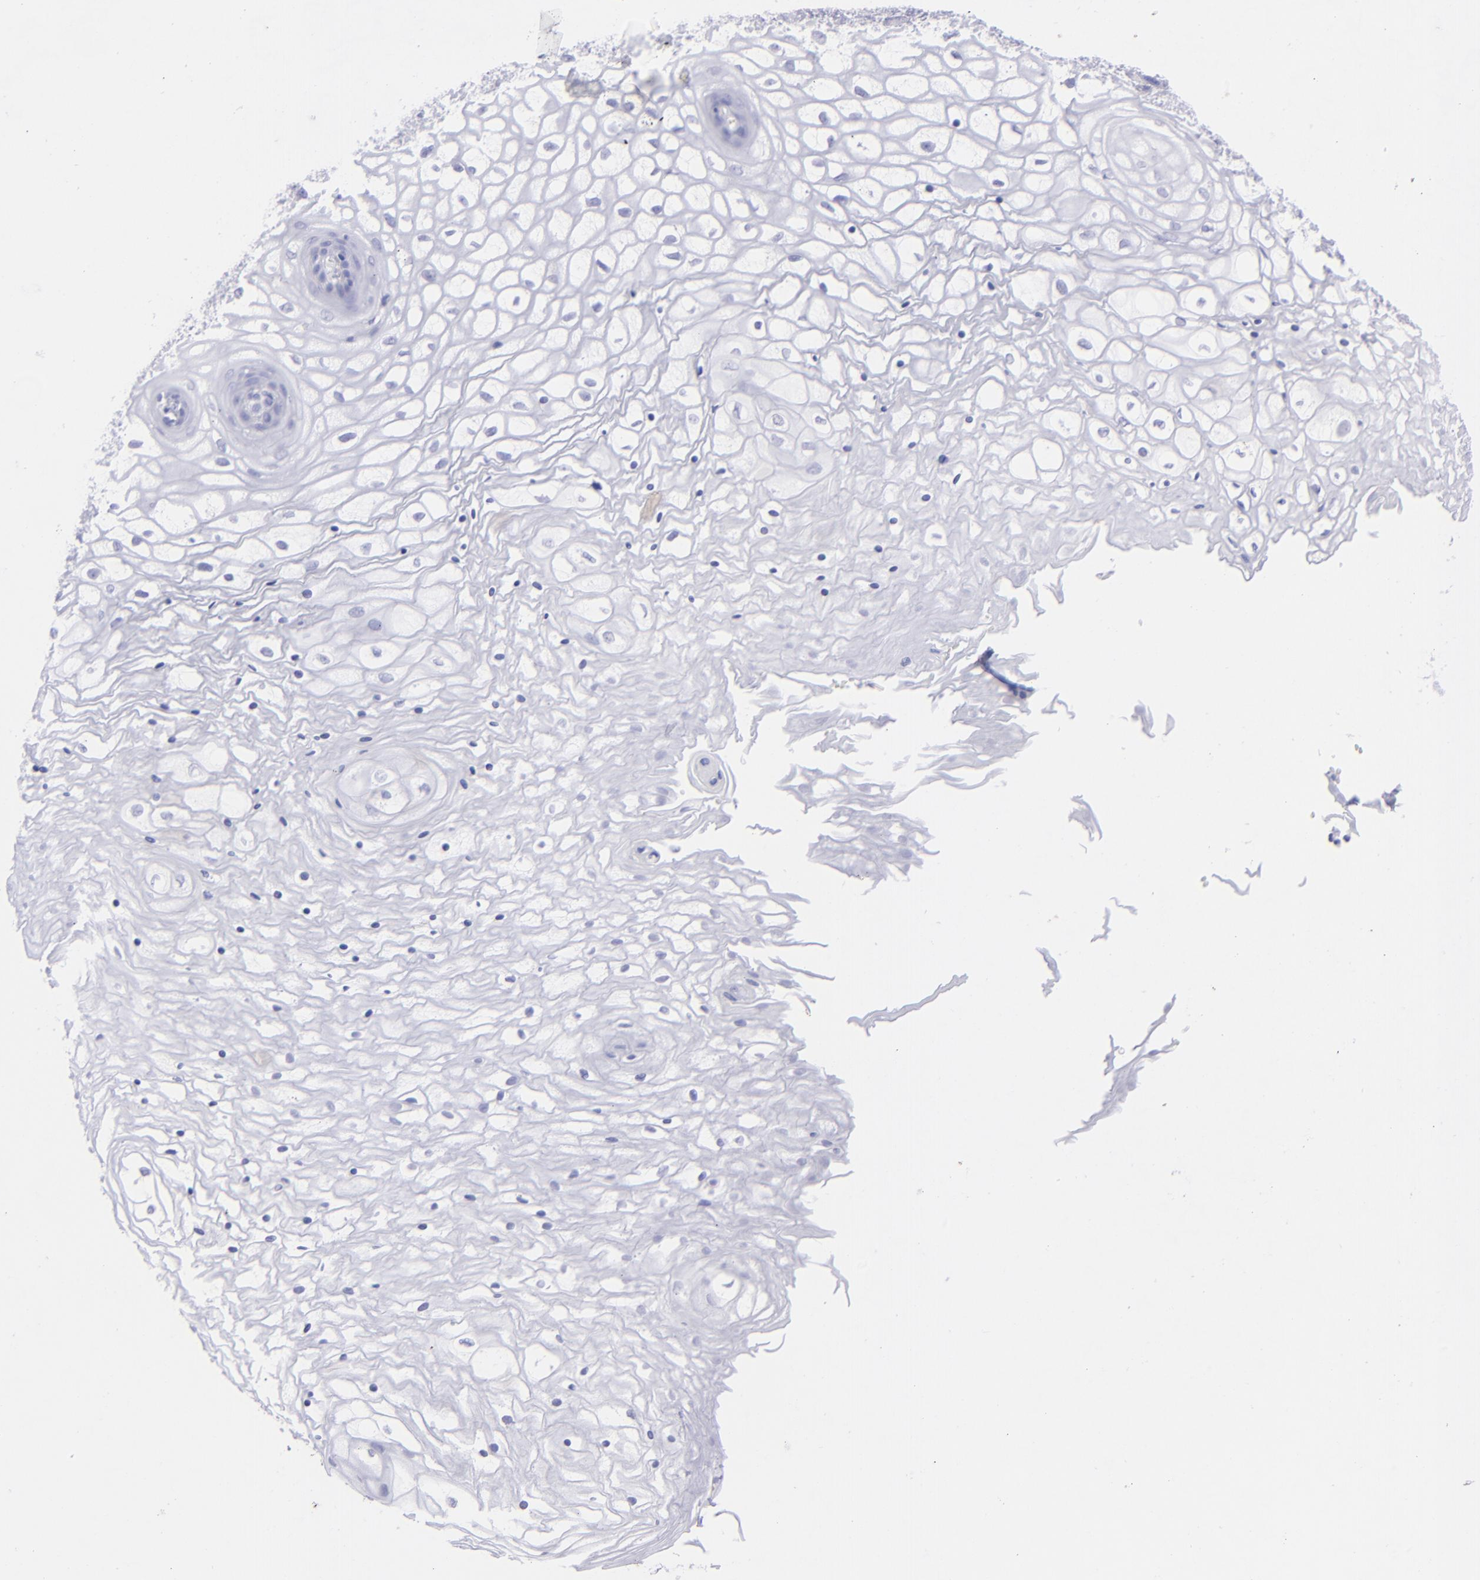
{"staining": {"intensity": "negative", "quantity": "none", "location": "none"}, "tissue": "vagina", "cell_type": "Squamous epithelial cells", "image_type": "normal", "snomed": [{"axis": "morphology", "description": "Normal tissue, NOS"}, {"axis": "topography", "description": "Vagina"}], "caption": "IHC photomicrograph of normal vagina: vagina stained with DAB exhibits no significant protein expression in squamous epithelial cells. (DAB (3,3'-diaminobenzidine) immunohistochemistry (IHC) visualized using brightfield microscopy, high magnification).", "gene": "SLC1A3", "patient": {"sex": "female", "age": 34}}